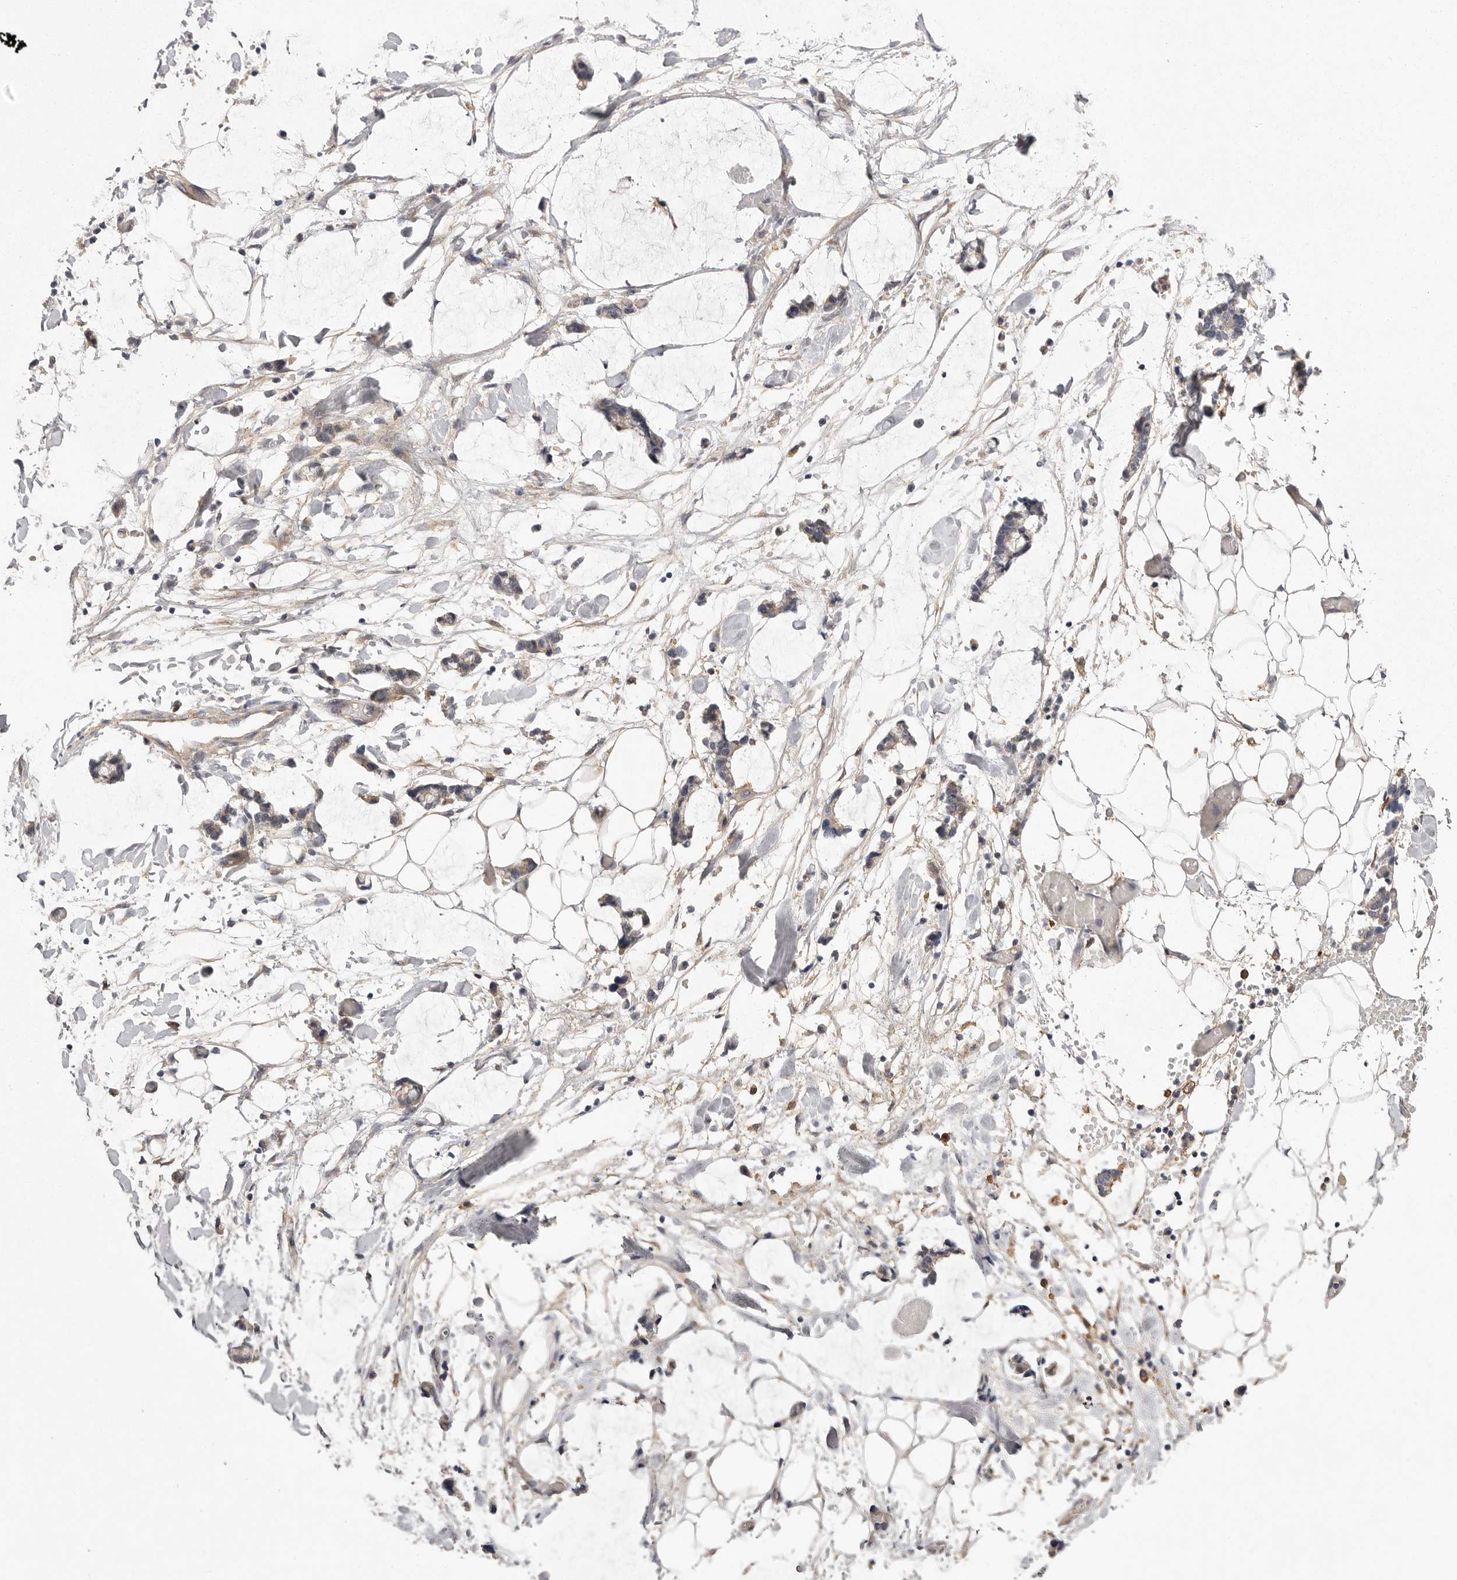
{"staining": {"intensity": "moderate", "quantity": "<25%", "location": "cytoplasmic/membranous"}, "tissue": "adipose tissue", "cell_type": "Adipocytes", "image_type": "normal", "snomed": [{"axis": "morphology", "description": "Normal tissue, NOS"}, {"axis": "morphology", "description": "Adenocarcinoma, NOS"}, {"axis": "topography", "description": "Smooth muscle"}, {"axis": "topography", "description": "Colon"}], "caption": "The photomicrograph reveals a brown stain indicating the presence of a protein in the cytoplasmic/membranous of adipocytes in adipose tissue. The staining was performed using DAB to visualize the protein expression in brown, while the nuclei were stained in blue with hematoxylin (Magnification: 20x).", "gene": "OSBPL9", "patient": {"sex": "male", "age": 14}}